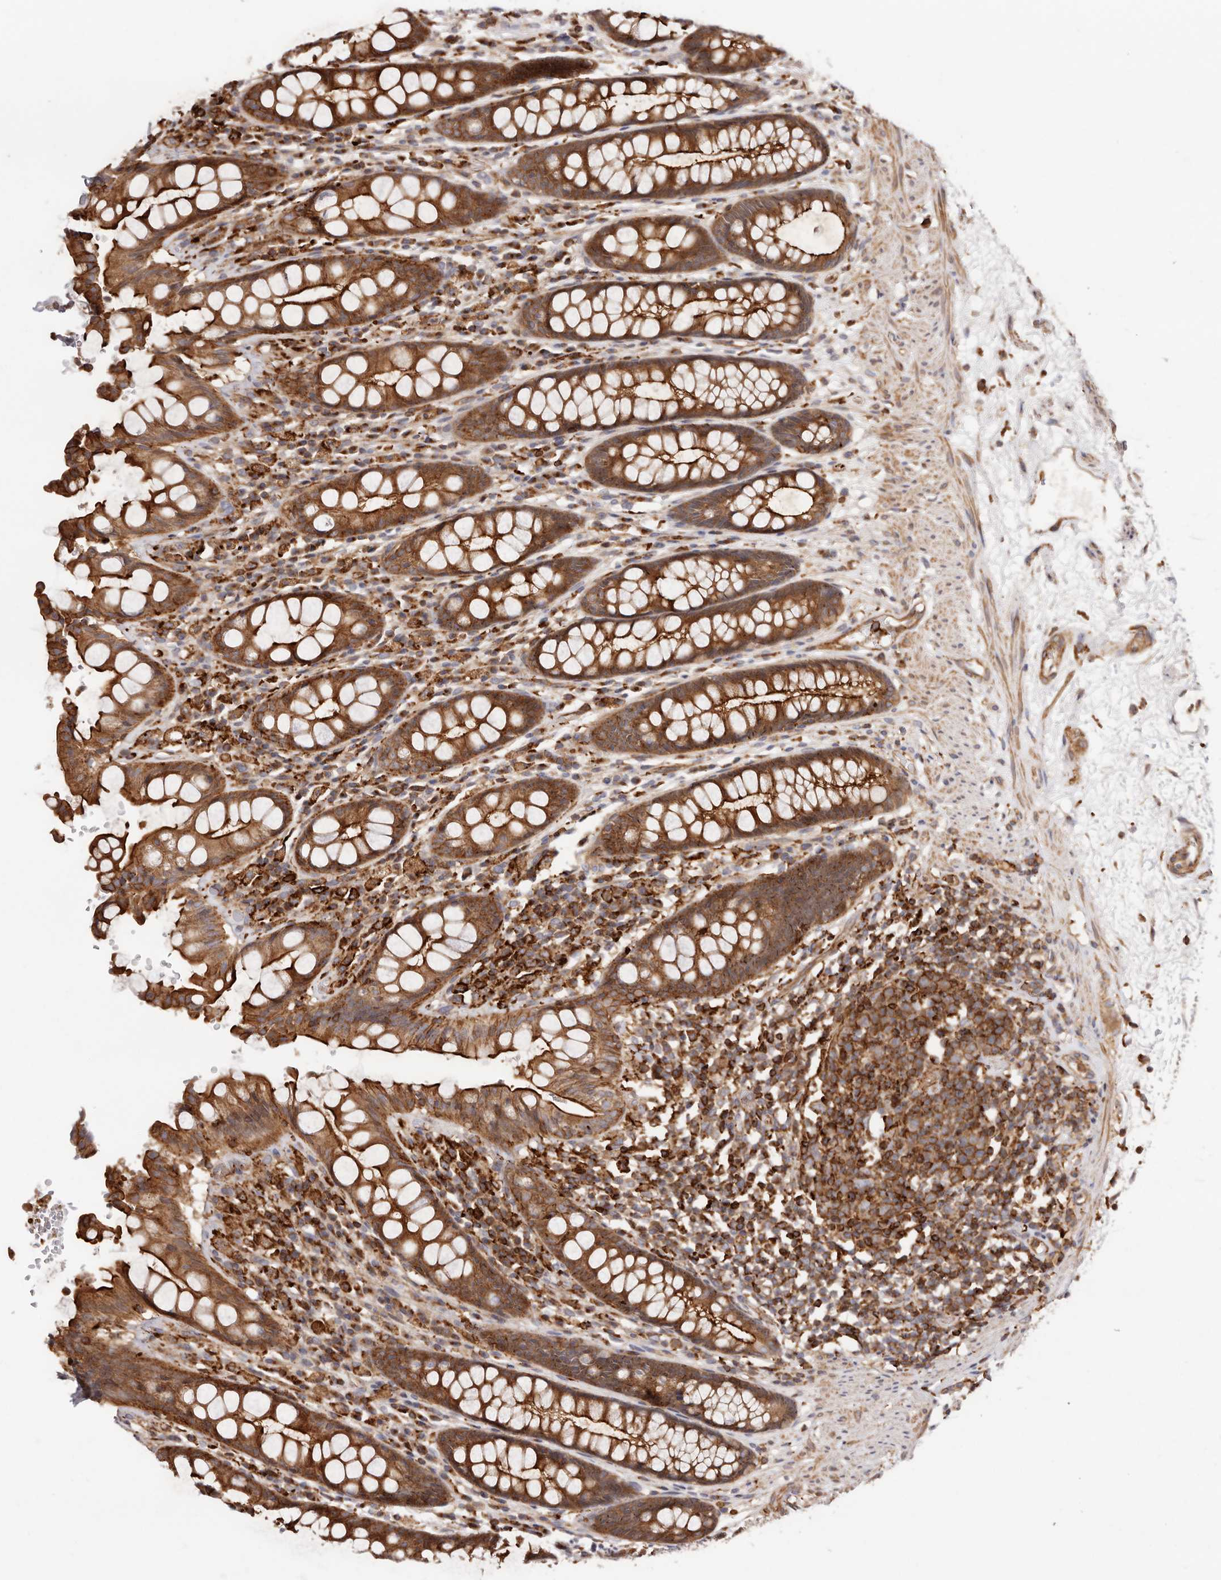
{"staining": {"intensity": "strong", "quantity": ">75%", "location": "cytoplasmic/membranous"}, "tissue": "rectum", "cell_type": "Glandular cells", "image_type": "normal", "snomed": [{"axis": "morphology", "description": "Normal tissue, NOS"}, {"axis": "topography", "description": "Rectum"}], "caption": "IHC (DAB (3,3'-diaminobenzidine)) staining of unremarkable human rectum demonstrates strong cytoplasmic/membranous protein expression in approximately >75% of glandular cells. The protein of interest is stained brown, and the nuclei are stained in blue (DAB IHC with brightfield microscopy, high magnification).", "gene": "PTPN22", "patient": {"sex": "male", "age": 64}}